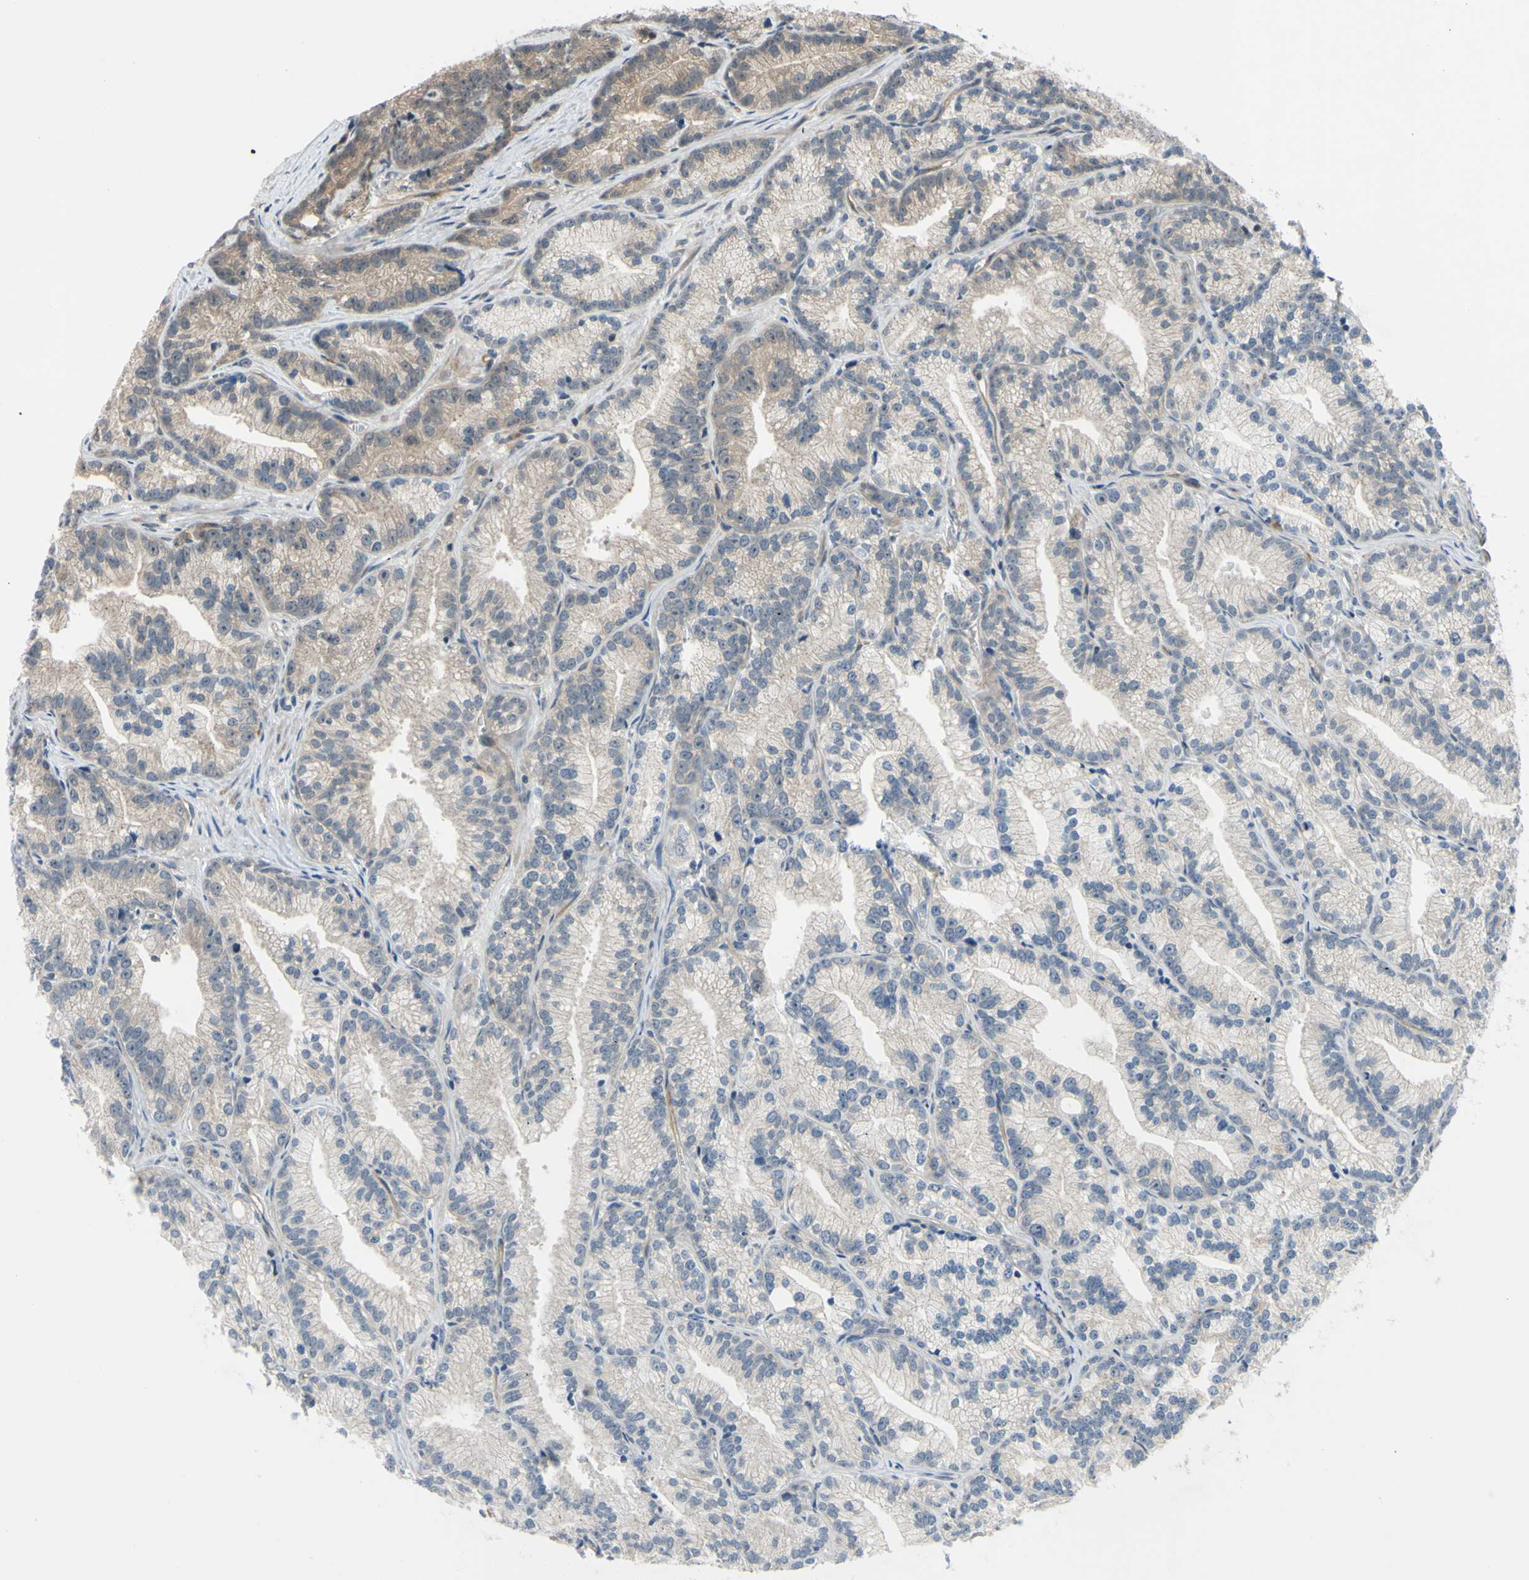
{"staining": {"intensity": "weak", "quantity": ">75%", "location": "cytoplasmic/membranous"}, "tissue": "prostate cancer", "cell_type": "Tumor cells", "image_type": "cancer", "snomed": [{"axis": "morphology", "description": "Adenocarcinoma, Low grade"}, {"axis": "topography", "description": "Prostate"}], "caption": "Immunohistochemical staining of human prostate adenocarcinoma (low-grade) reveals weak cytoplasmic/membranous protein staining in about >75% of tumor cells. Immunohistochemistry stains the protein of interest in brown and the nuclei are stained blue.", "gene": "COMMD9", "patient": {"sex": "male", "age": 89}}